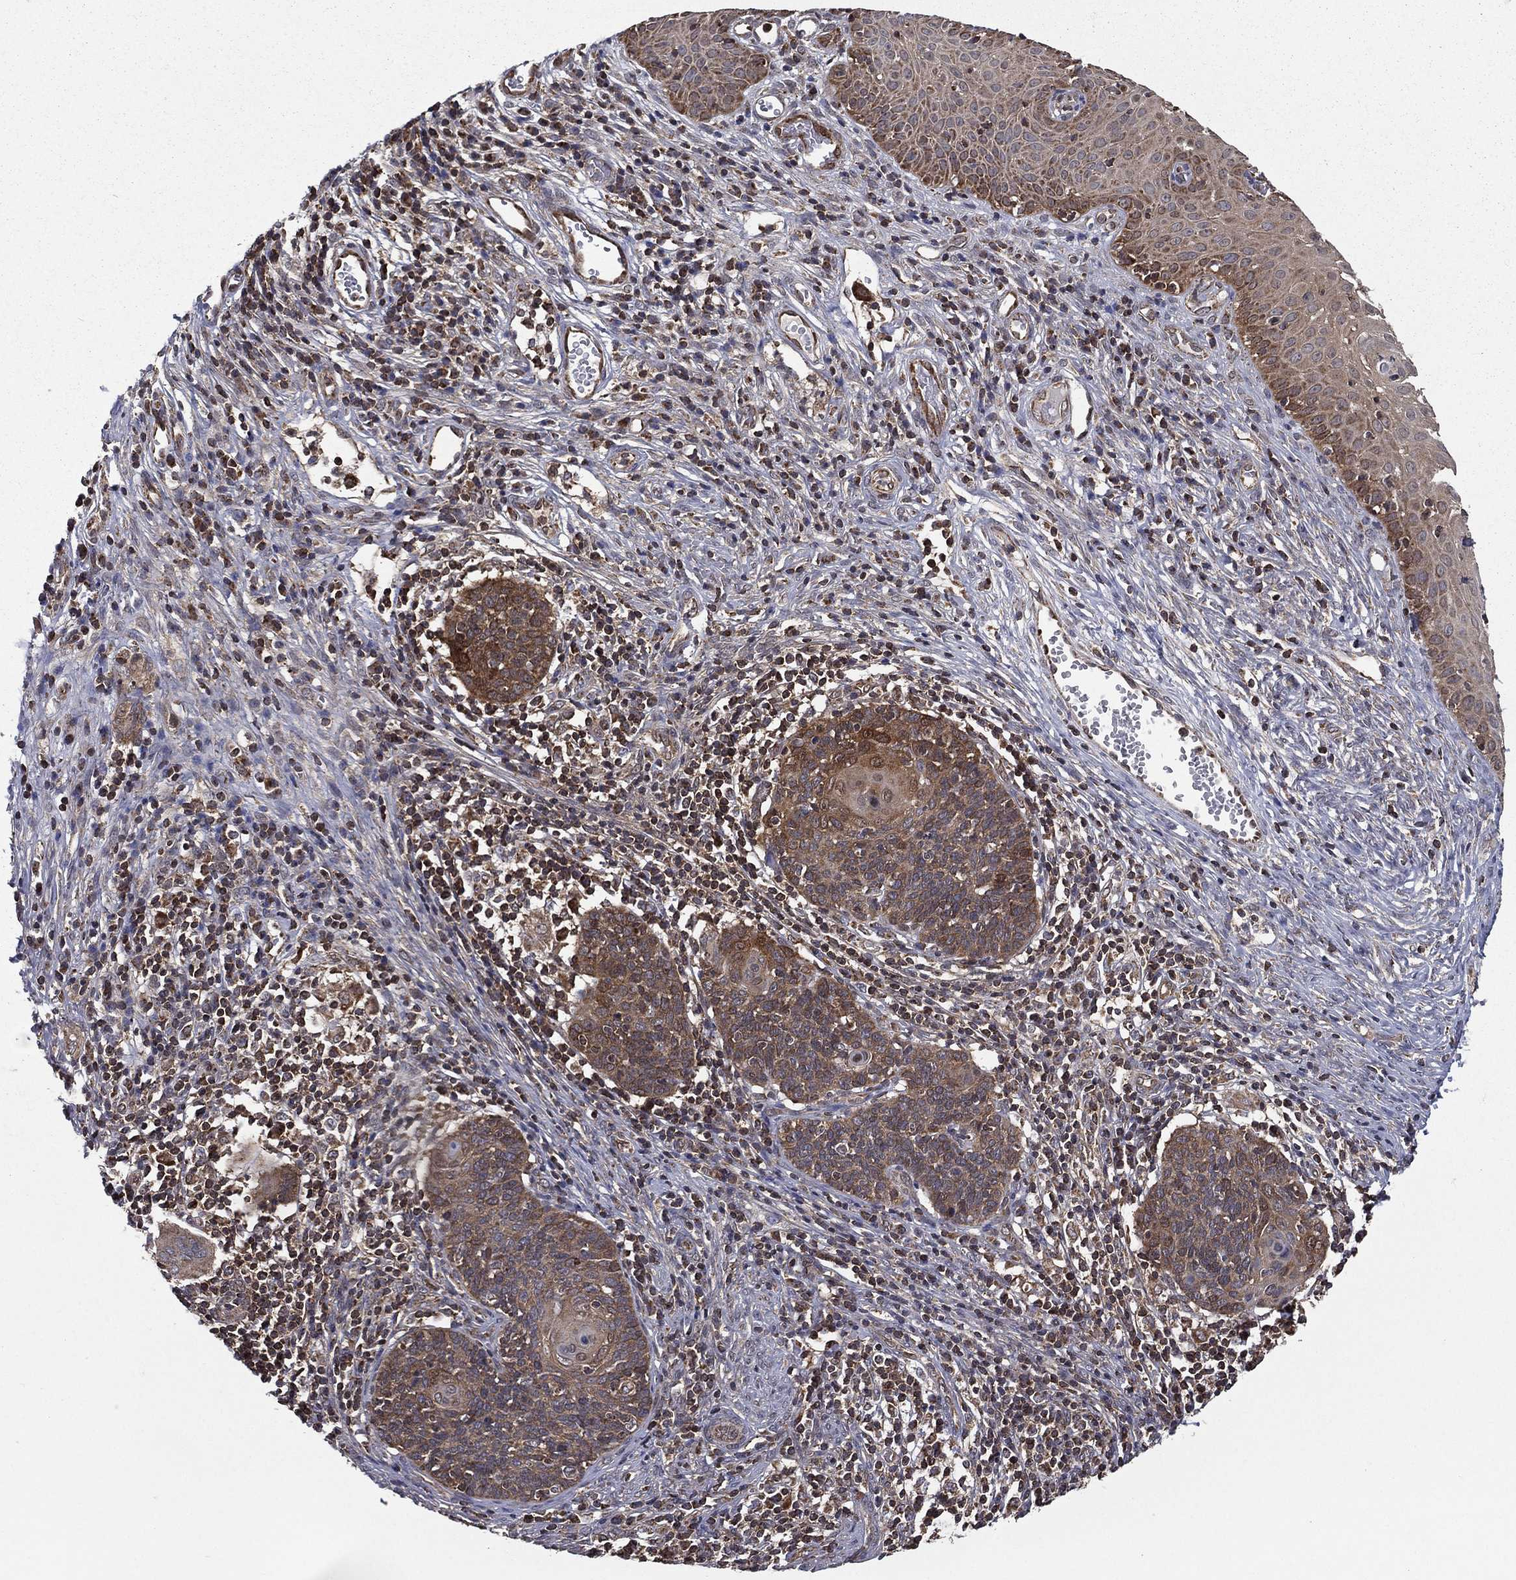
{"staining": {"intensity": "moderate", "quantity": ">75%", "location": "cytoplasmic/membranous"}, "tissue": "cervical cancer", "cell_type": "Tumor cells", "image_type": "cancer", "snomed": [{"axis": "morphology", "description": "Normal tissue, NOS"}, {"axis": "morphology", "description": "Squamous cell carcinoma, NOS"}, {"axis": "topography", "description": "Cervix"}], "caption": "This is an image of immunohistochemistry staining of cervical cancer, which shows moderate positivity in the cytoplasmic/membranous of tumor cells.", "gene": "RIGI", "patient": {"sex": "female", "age": 39}}